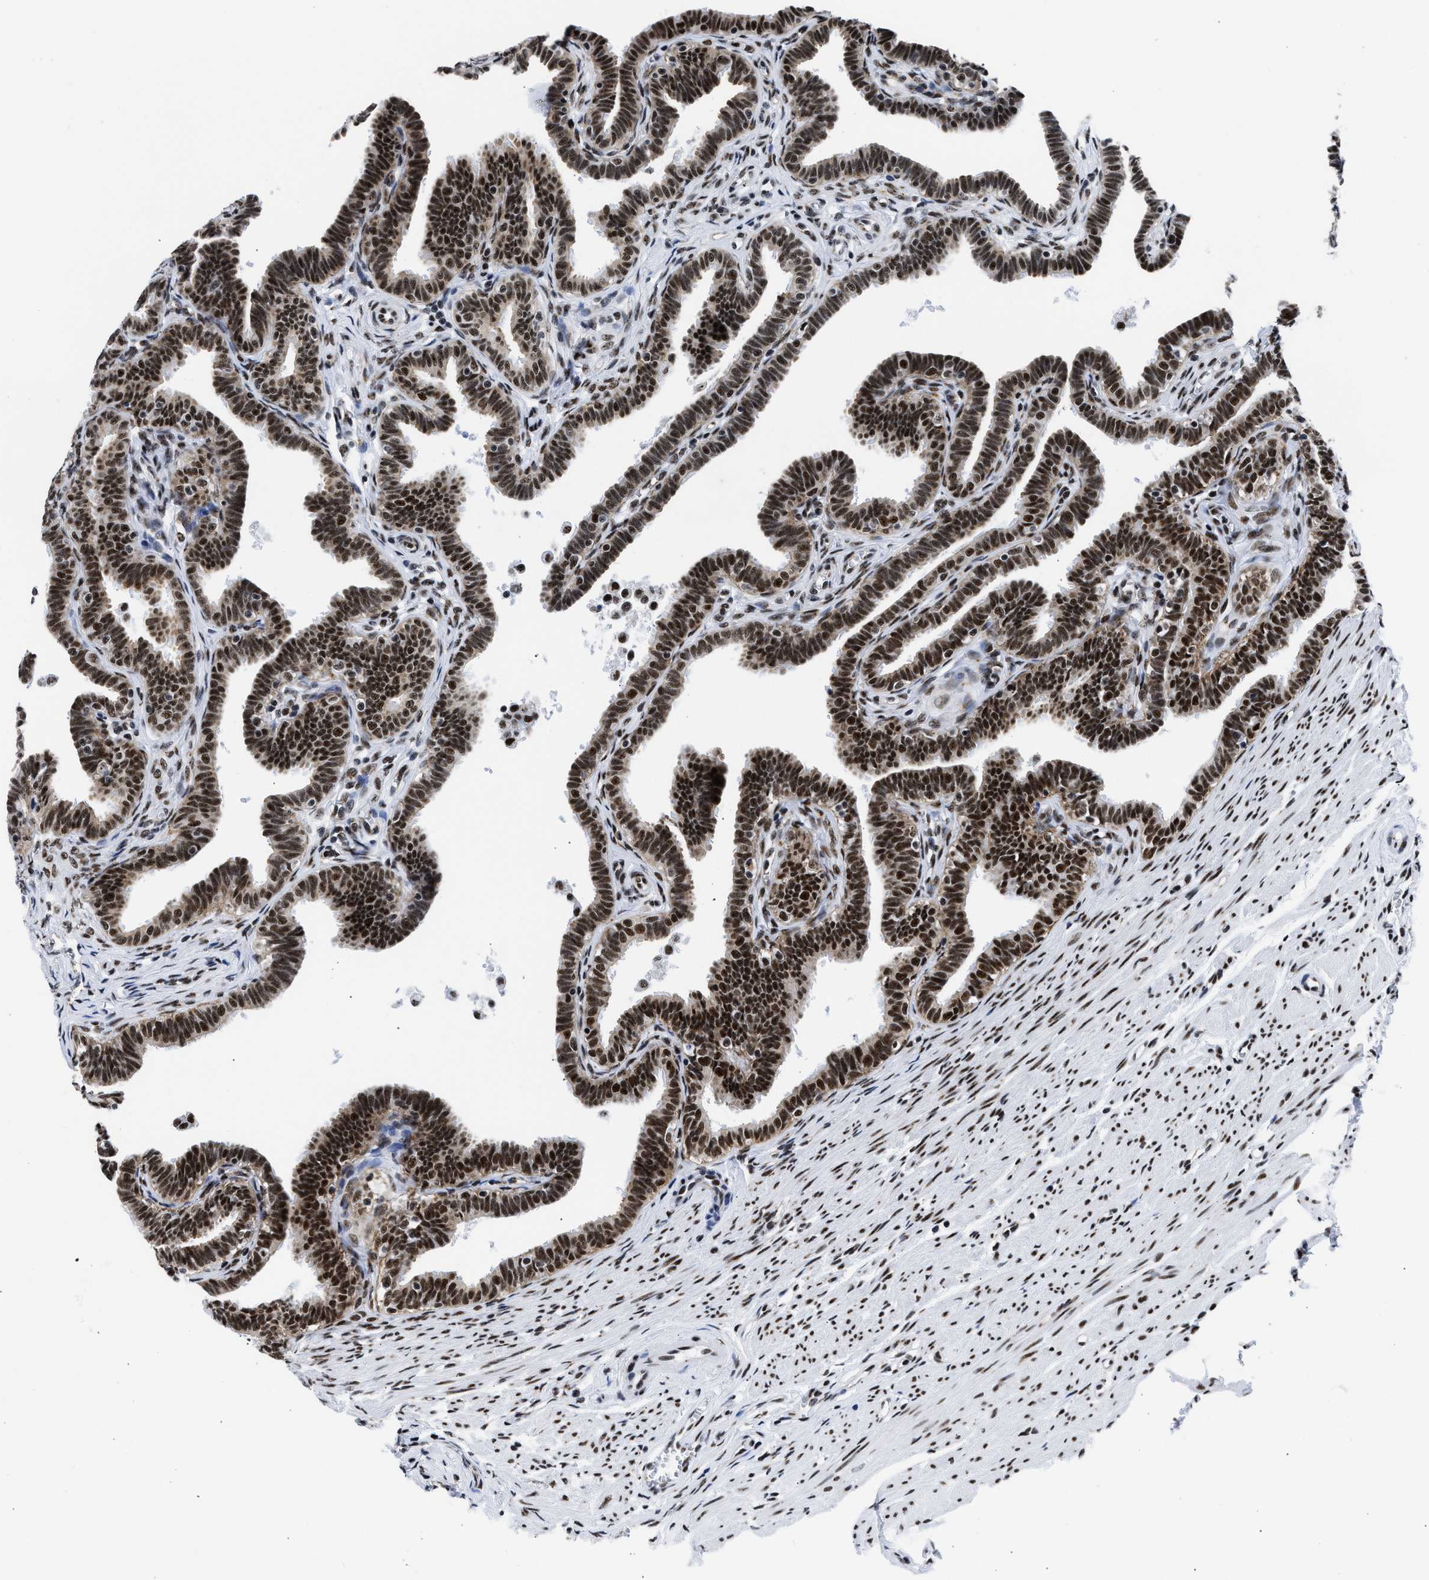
{"staining": {"intensity": "strong", "quantity": ">75%", "location": "nuclear"}, "tissue": "fallopian tube", "cell_type": "Glandular cells", "image_type": "normal", "snomed": [{"axis": "morphology", "description": "Normal tissue, NOS"}, {"axis": "topography", "description": "Fallopian tube"}, {"axis": "topography", "description": "Ovary"}], "caption": "Protein expression analysis of normal fallopian tube shows strong nuclear staining in approximately >75% of glandular cells. (DAB (3,3'-diaminobenzidine) = brown stain, brightfield microscopy at high magnification).", "gene": "RBM8A", "patient": {"sex": "female", "age": 23}}